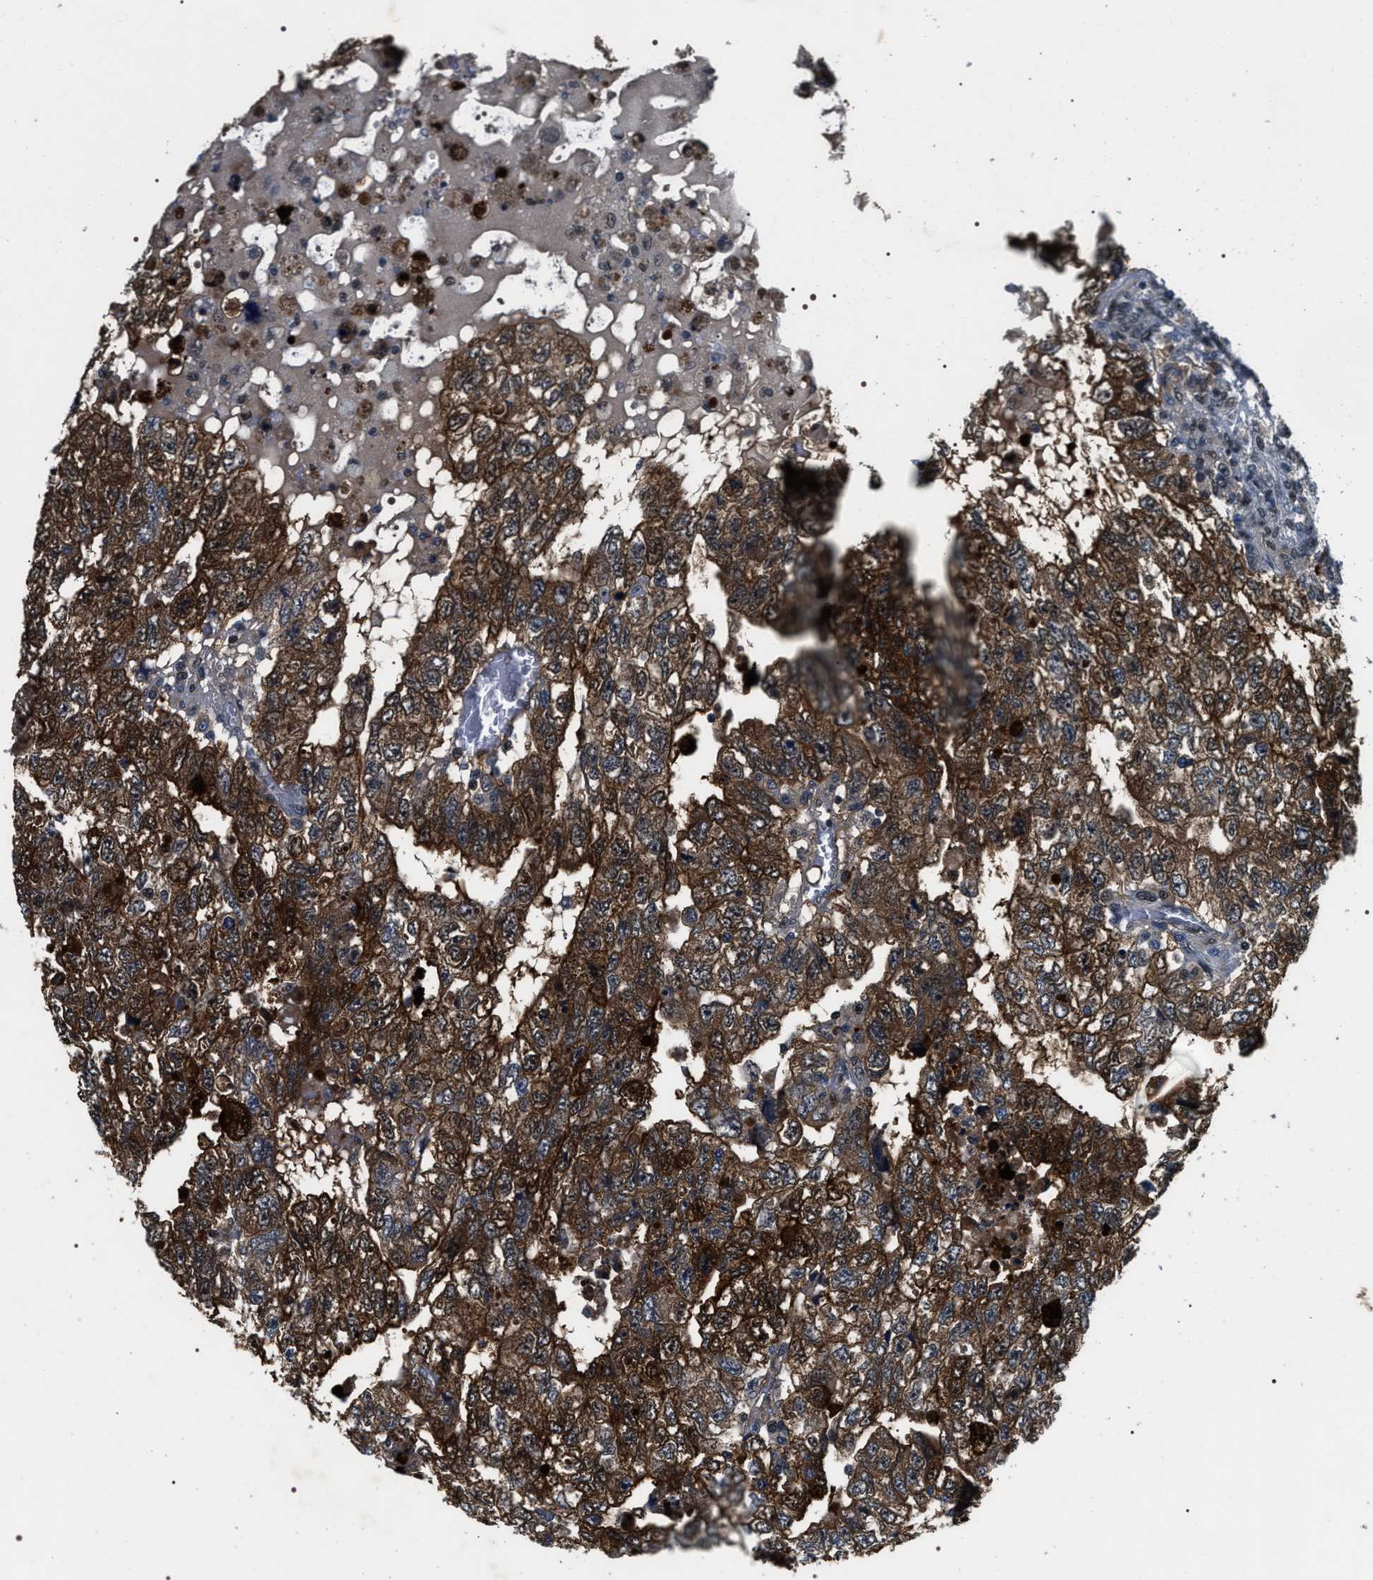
{"staining": {"intensity": "moderate", "quantity": ">75%", "location": "cytoplasmic/membranous,nuclear"}, "tissue": "testis cancer", "cell_type": "Tumor cells", "image_type": "cancer", "snomed": [{"axis": "morphology", "description": "Carcinoma, Embryonal, NOS"}, {"axis": "topography", "description": "Testis"}], "caption": "A brown stain shows moderate cytoplasmic/membranous and nuclear staining of a protein in embryonal carcinoma (testis) tumor cells.", "gene": "C7orf25", "patient": {"sex": "male", "age": 36}}